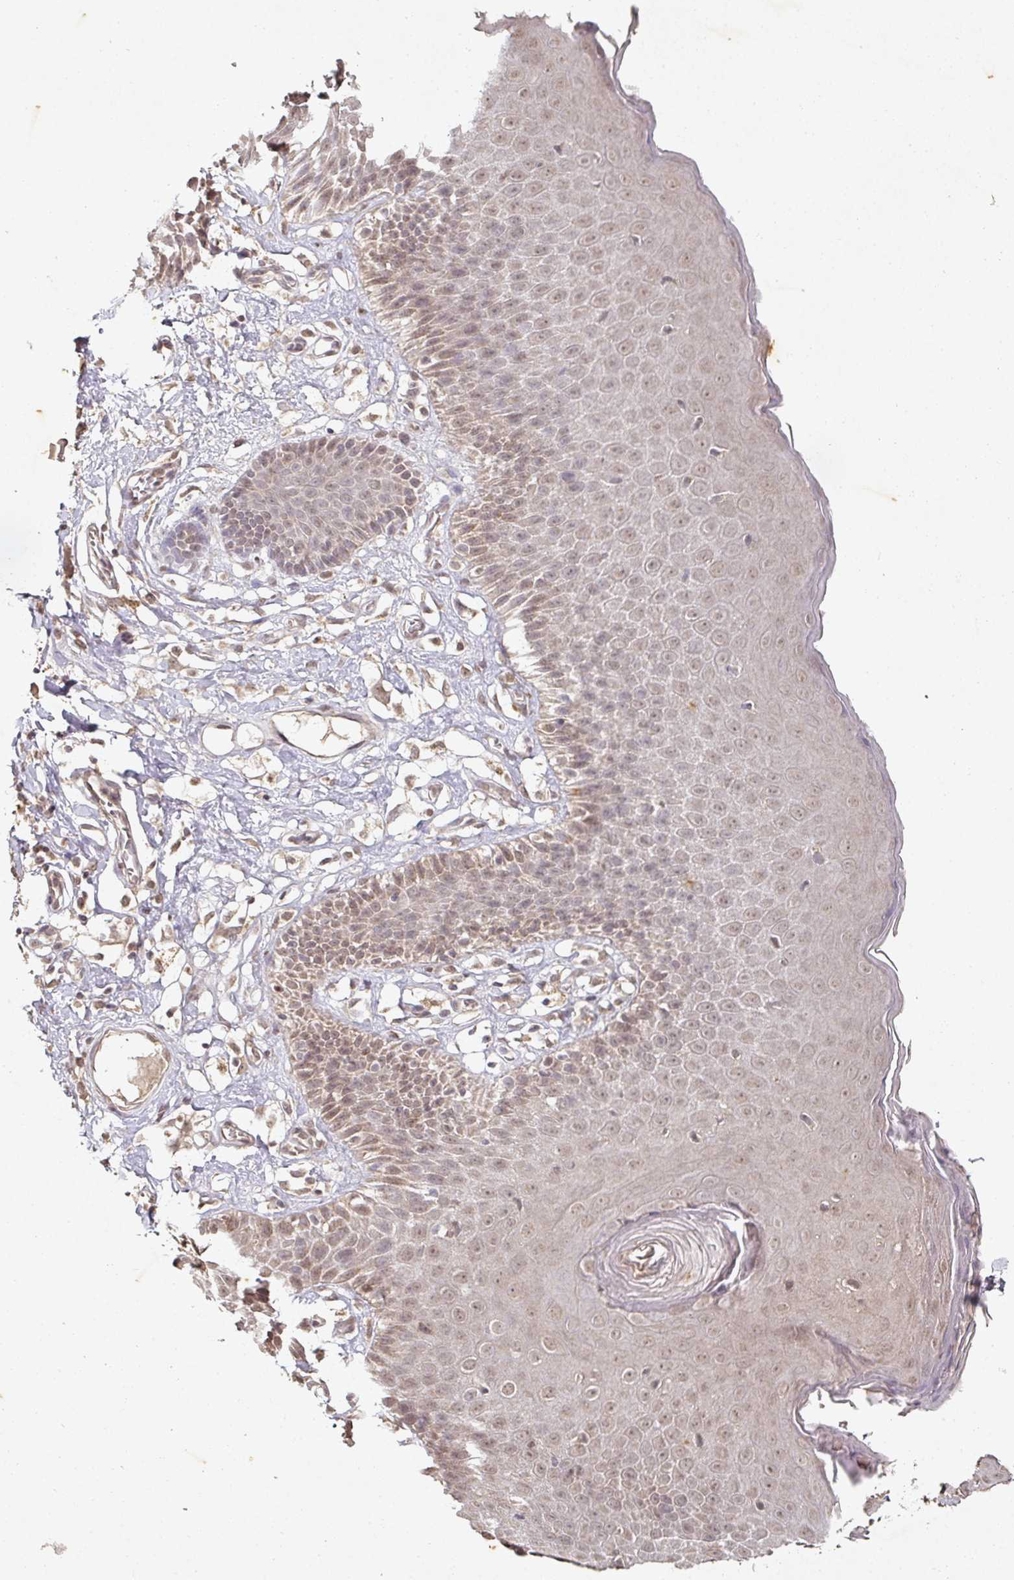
{"staining": {"intensity": "moderate", "quantity": "25%-75%", "location": "cytoplasmic/membranous,nuclear"}, "tissue": "skin", "cell_type": "Epidermal cells", "image_type": "normal", "snomed": [{"axis": "morphology", "description": "Normal tissue, NOS"}, {"axis": "topography", "description": "Vulva"}], "caption": "Protein expression analysis of normal human skin reveals moderate cytoplasmic/membranous,nuclear staining in approximately 25%-75% of epidermal cells. (DAB = brown stain, brightfield microscopy at high magnification).", "gene": "CAPN5", "patient": {"sex": "female", "age": 68}}